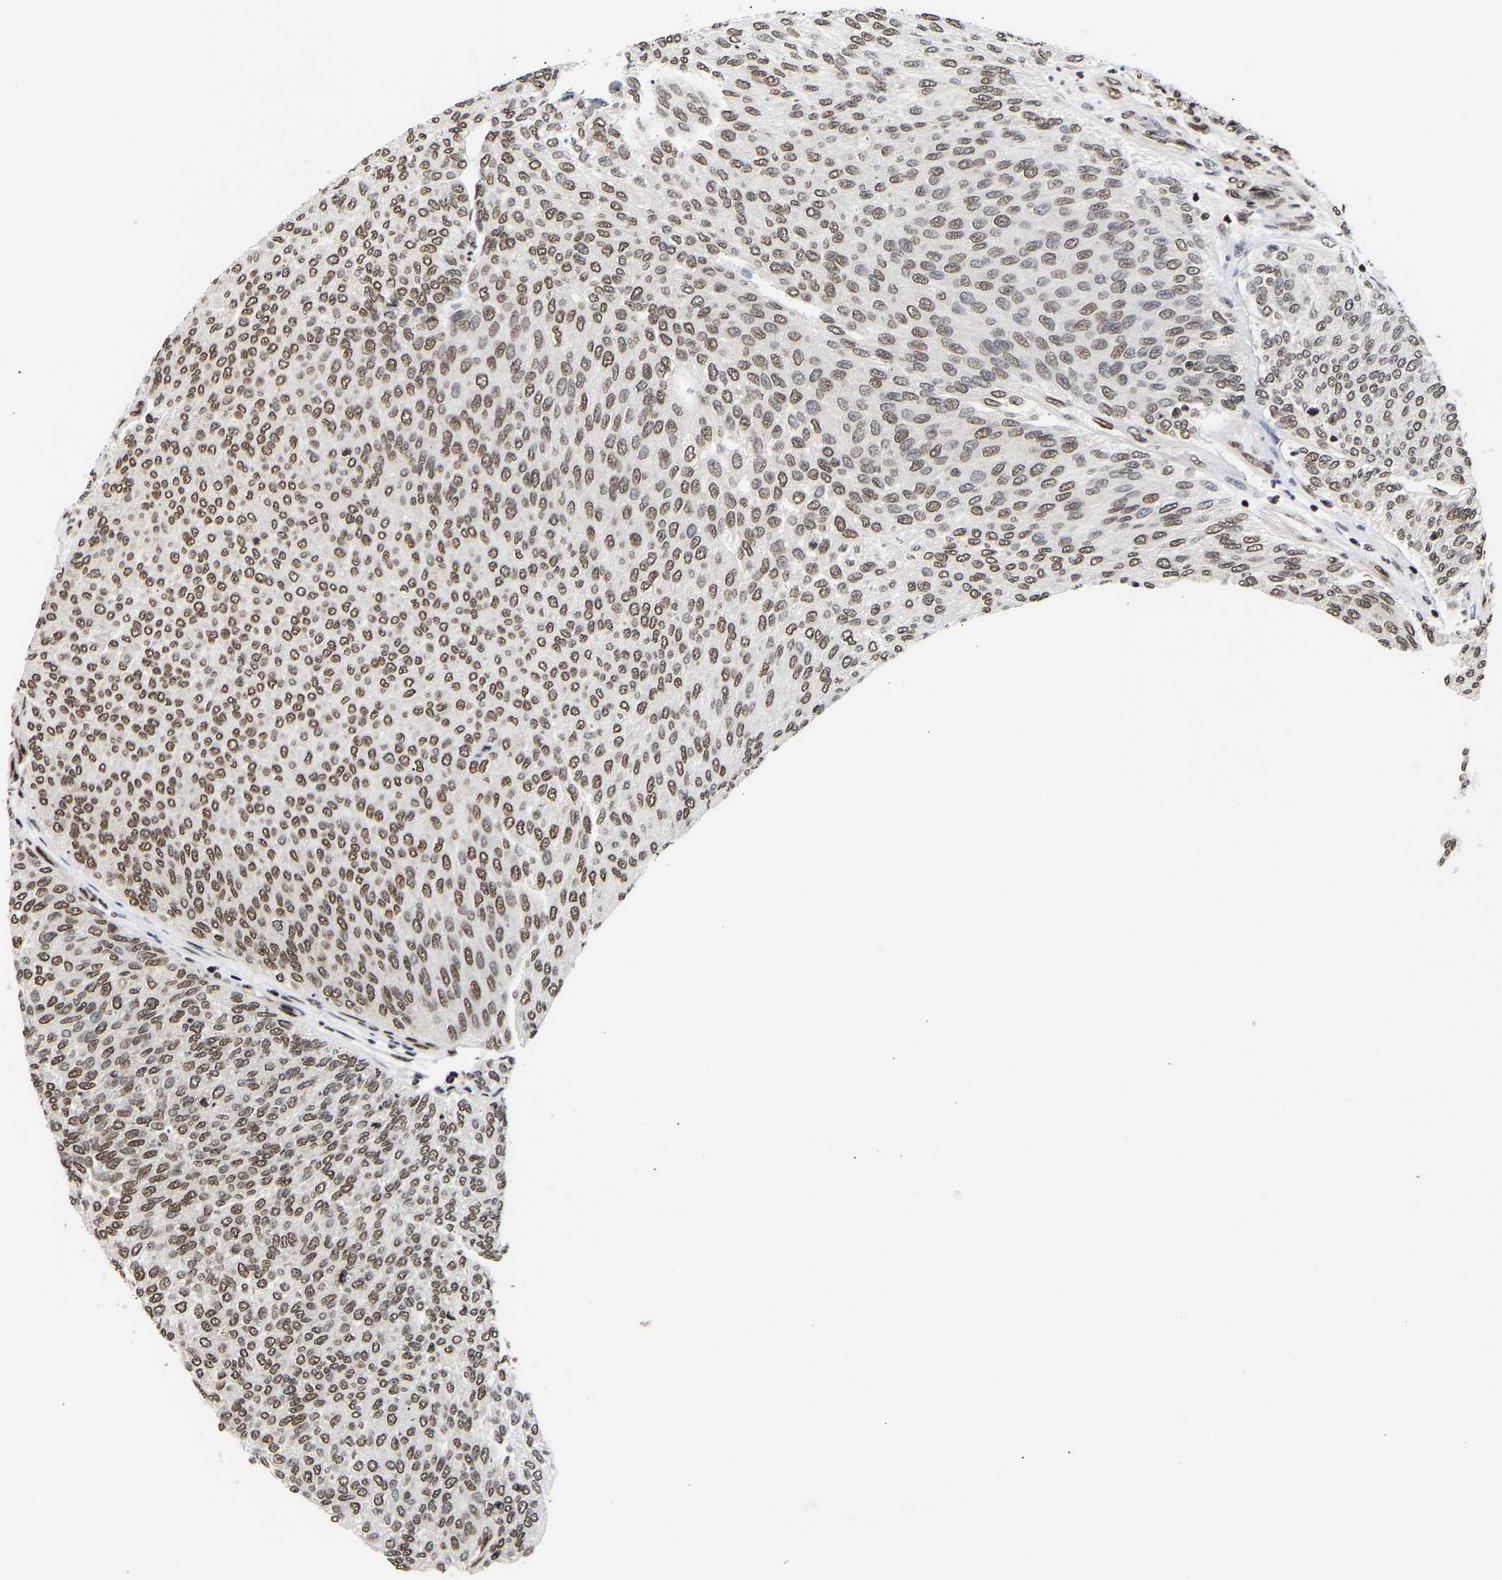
{"staining": {"intensity": "moderate", "quantity": ">75%", "location": "nuclear"}, "tissue": "urothelial cancer", "cell_type": "Tumor cells", "image_type": "cancer", "snomed": [{"axis": "morphology", "description": "Urothelial carcinoma, Low grade"}, {"axis": "topography", "description": "Urinary bladder"}], "caption": "Protein staining shows moderate nuclear expression in about >75% of tumor cells in urothelial cancer.", "gene": "PSIP1", "patient": {"sex": "female", "age": 79}}